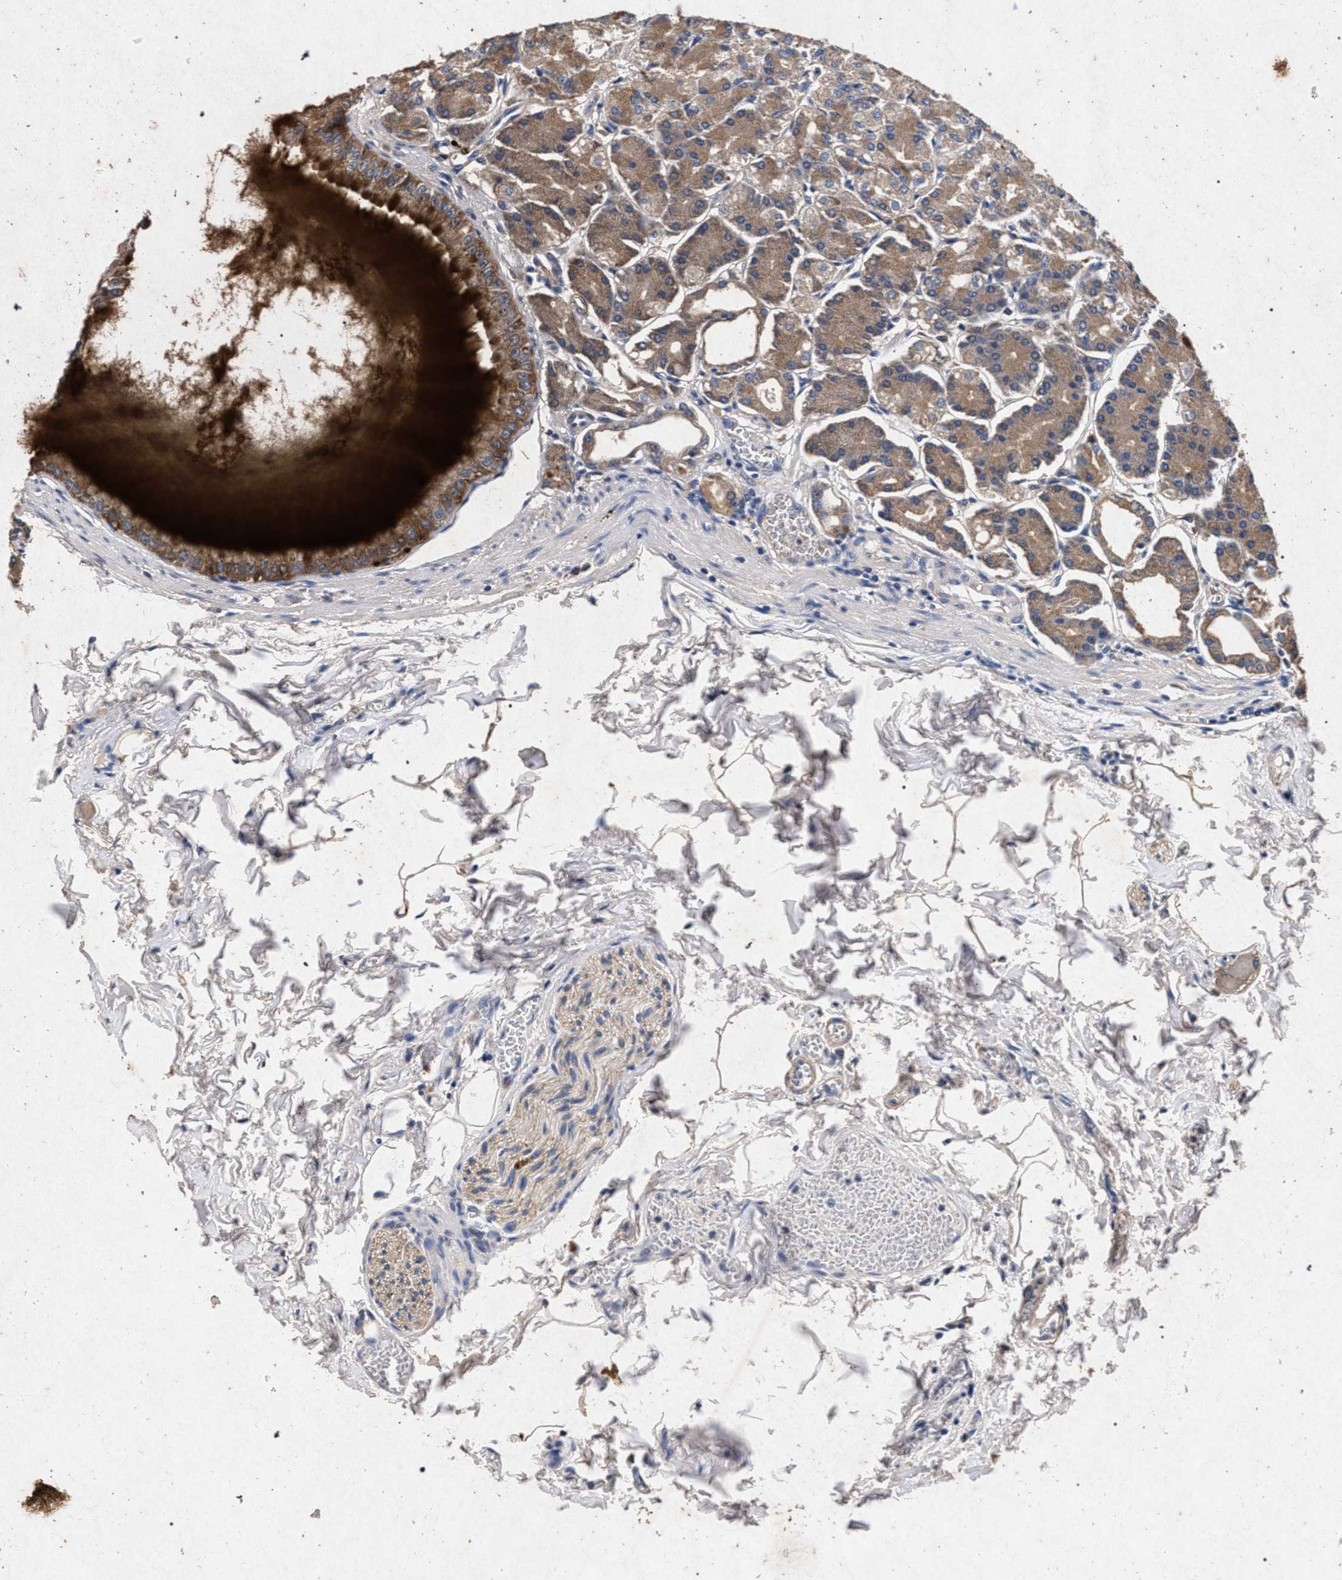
{"staining": {"intensity": "moderate", "quantity": ">75%", "location": "cytoplasmic/membranous"}, "tissue": "stomach", "cell_type": "Glandular cells", "image_type": "normal", "snomed": [{"axis": "morphology", "description": "Normal tissue, NOS"}, {"axis": "topography", "description": "Stomach, lower"}], "caption": "IHC (DAB) staining of benign human stomach demonstrates moderate cytoplasmic/membranous protein staining in approximately >75% of glandular cells.", "gene": "ATP1A2", "patient": {"sex": "male", "age": 71}}